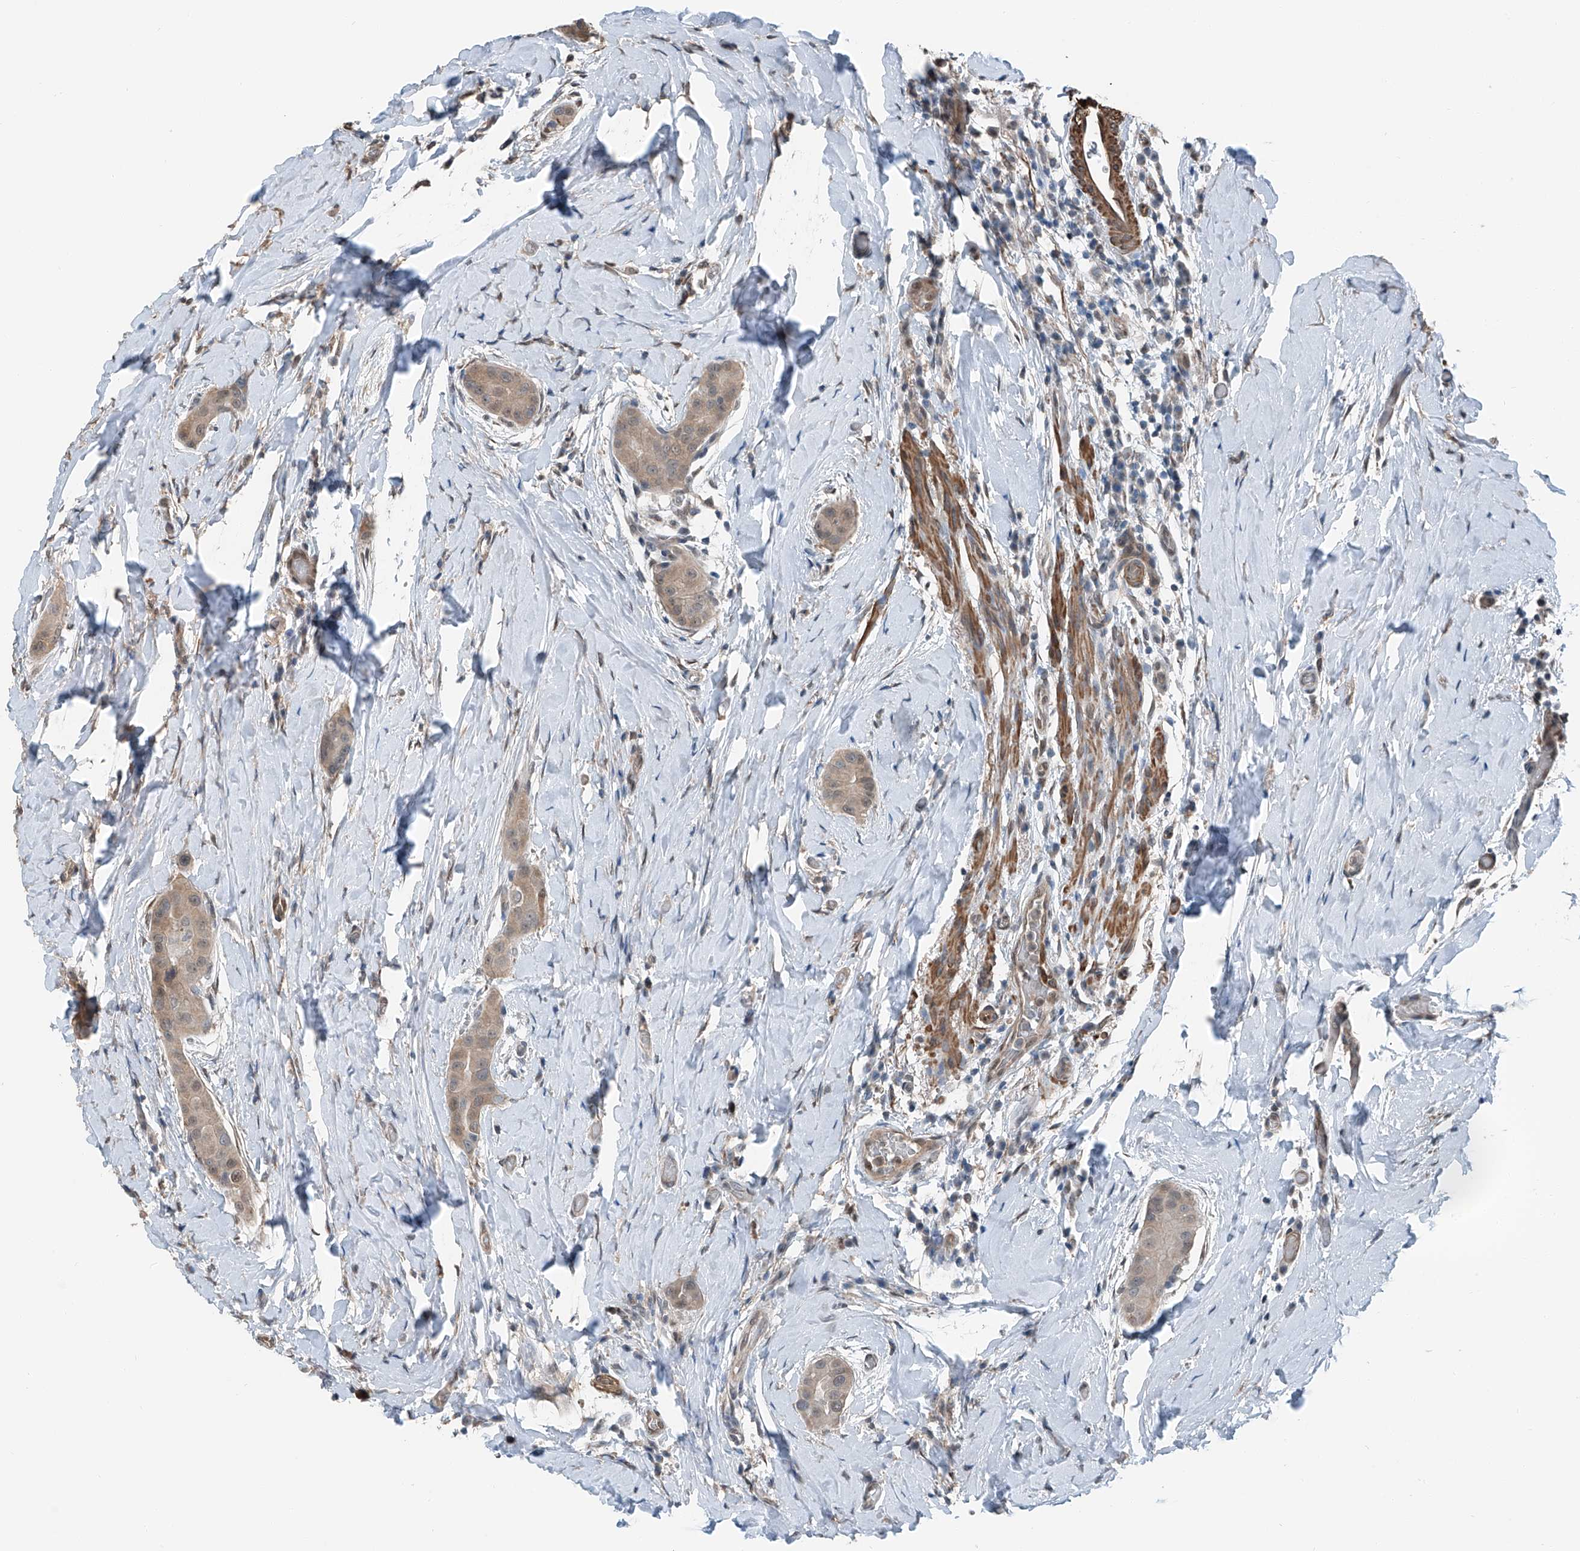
{"staining": {"intensity": "weak", "quantity": "<25%", "location": "cytoplasmic/membranous"}, "tissue": "thyroid cancer", "cell_type": "Tumor cells", "image_type": "cancer", "snomed": [{"axis": "morphology", "description": "Papillary adenocarcinoma, NOS"}, {"axis": "topography", "description": "Thyroid gland"}], "caption": "This is an IHC histopathology image of thyroid cancer. There is no expression in tumor cells.", "gene": "HSPA6", "patient": {"sex": "male", "age": 33}}